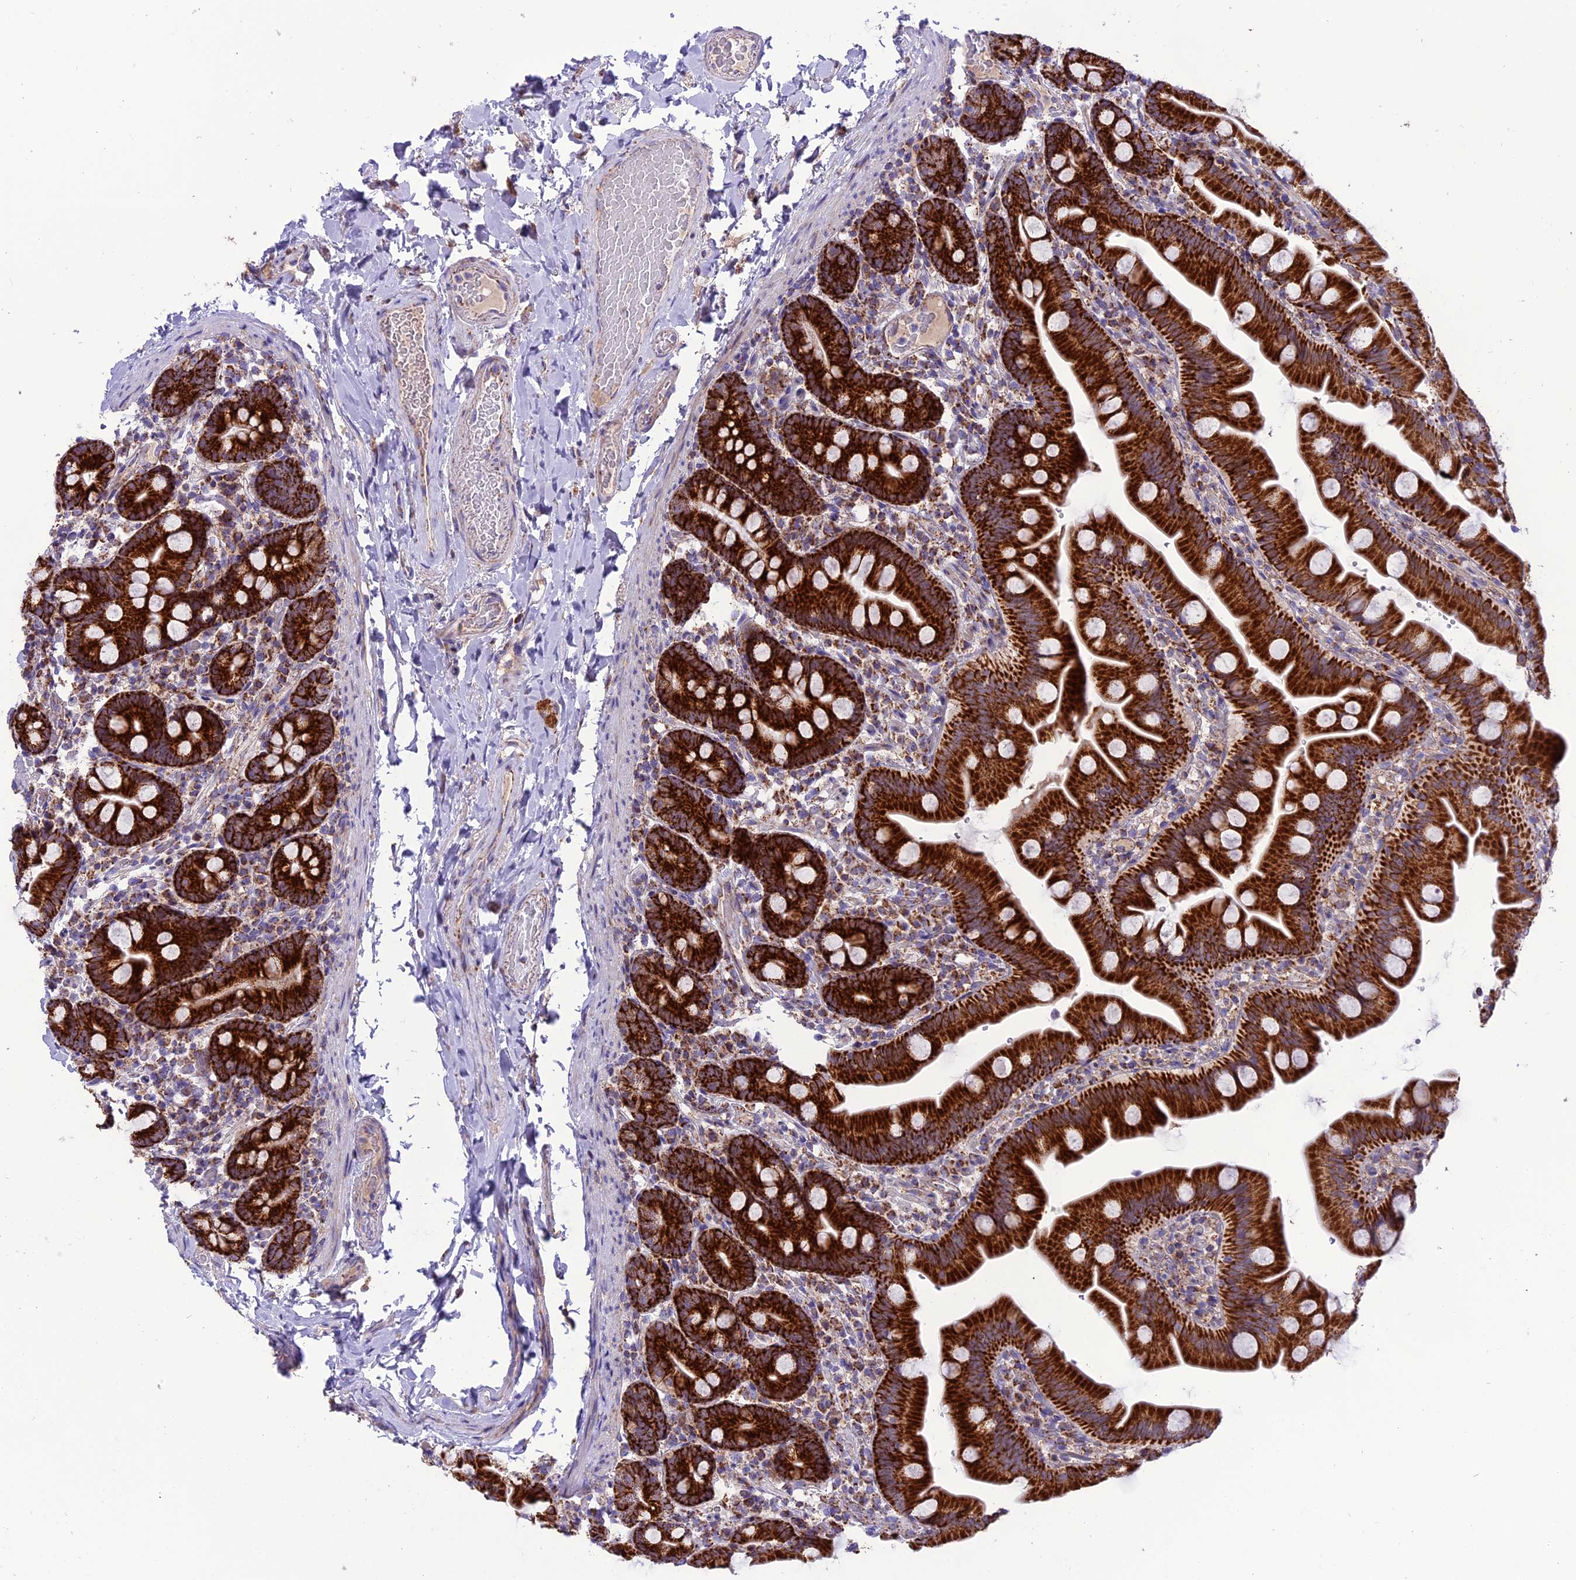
{"staining": {"intensity": "strong", "quantity": ">75%", "location": "cytoplasmic/membranous"}, "tissue": "small intestine", "cell_type": "Glandular cells", "image_type": "normal", "snomed": [{"axis": "morphology", "description": "Normal tissue, NOS"}, {"axis": "topography", "description": "Small intestine"}], "caption": "Small intestine stained for a protein (brown) reveals strong cytoplasmic/membranous positive staining in about >75% of glandular cells.", "gene": "MRPS34", "patient": {"sex": "female", "age": 68}}